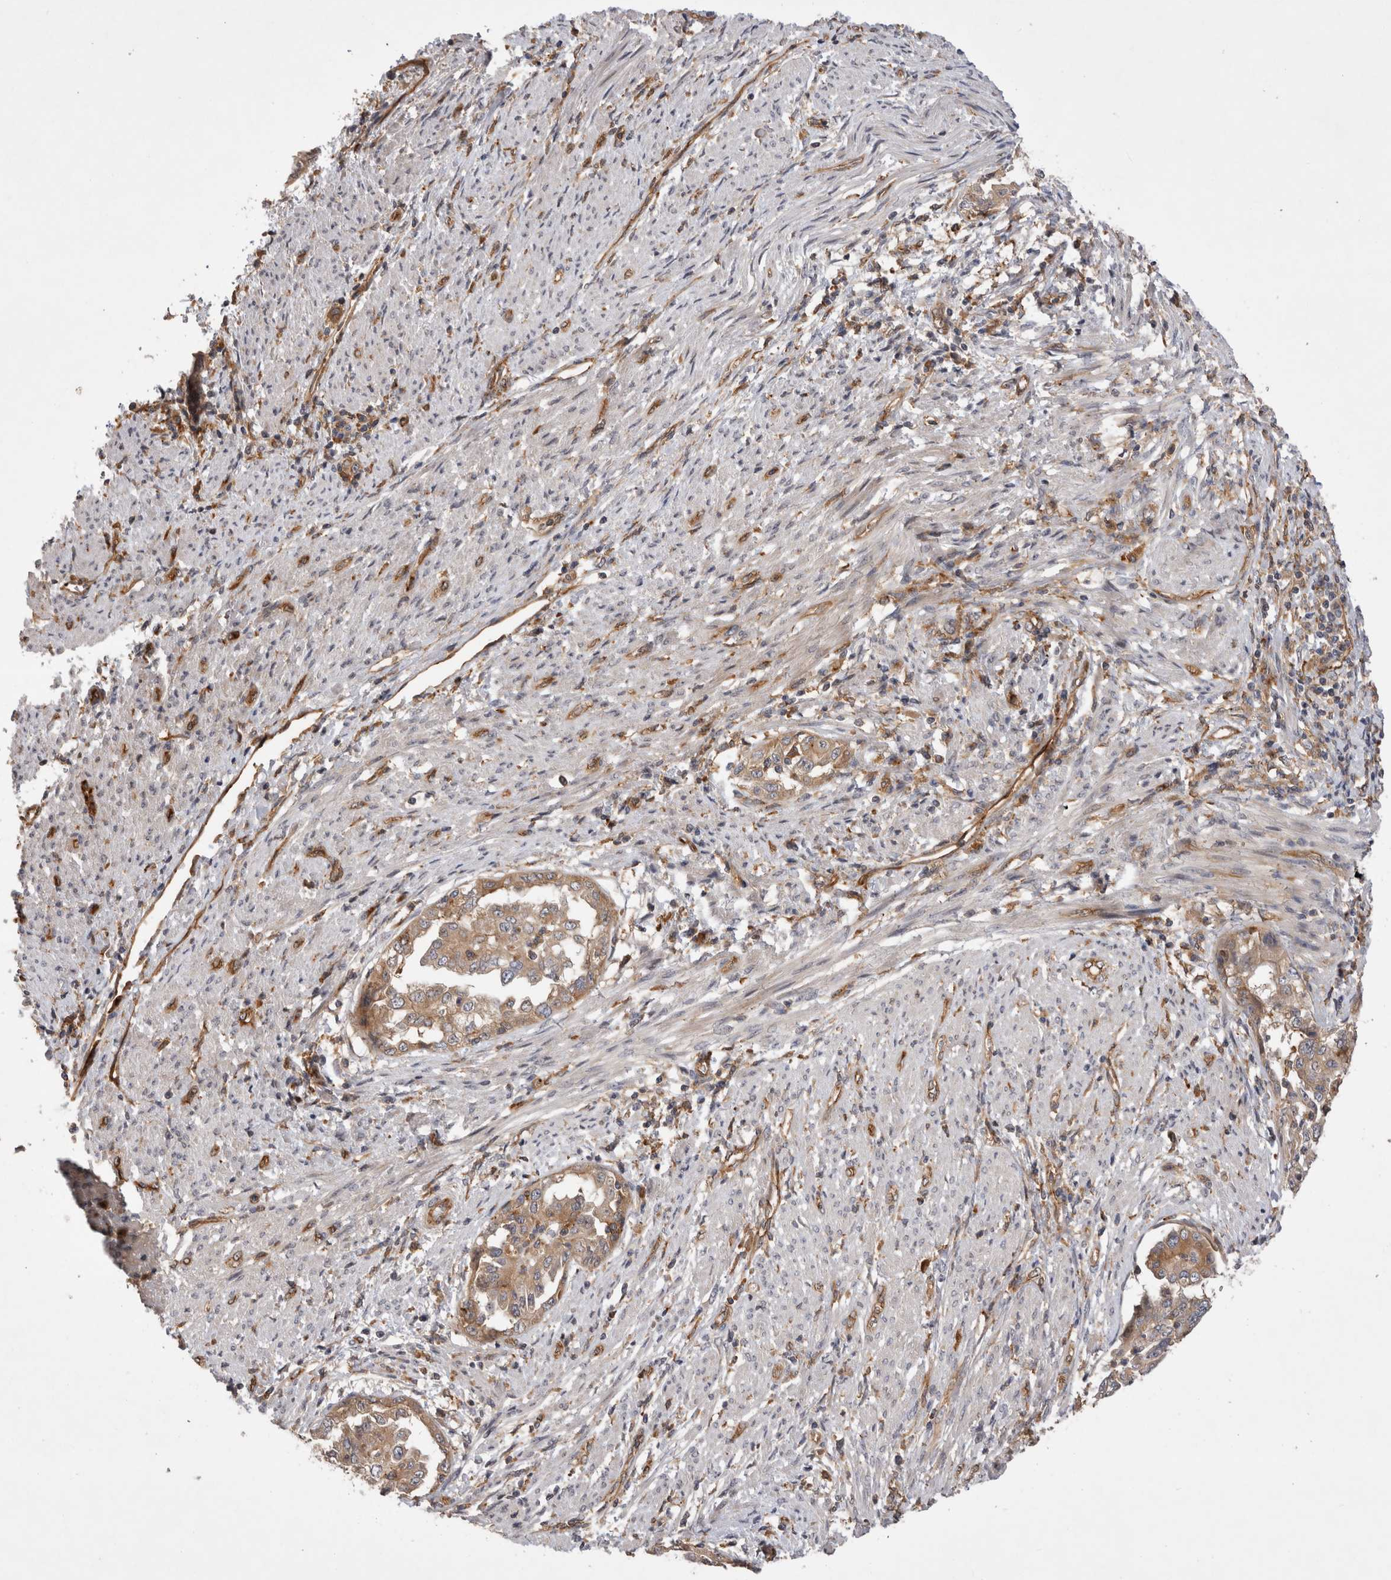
{"staining": {"intensity": "moderate", "quantity": ">75%", "location": "cytoplasmic/membranous"}, "tissue": "endometrial cancer", "cell_type": "Tumor cells", "image_type": "cancer", "snomed": [{"axis": "morphology", "description": "Adenocarcinoma, NOS"}, {"axis": "topography", "description": "Endometrium"}], "caption": "An IHC histopathology image of neoplastic tissue is shown. Protein staining in brown highlights moderate cytoplasmic/membranous positivity in adenocarcinoma (endometrial) within tumor cells. The protein is shown in brown color, while the nuclei are stained blue.", "gene": "BNIP2", "patient": {"sex": "female", "age": 85}}